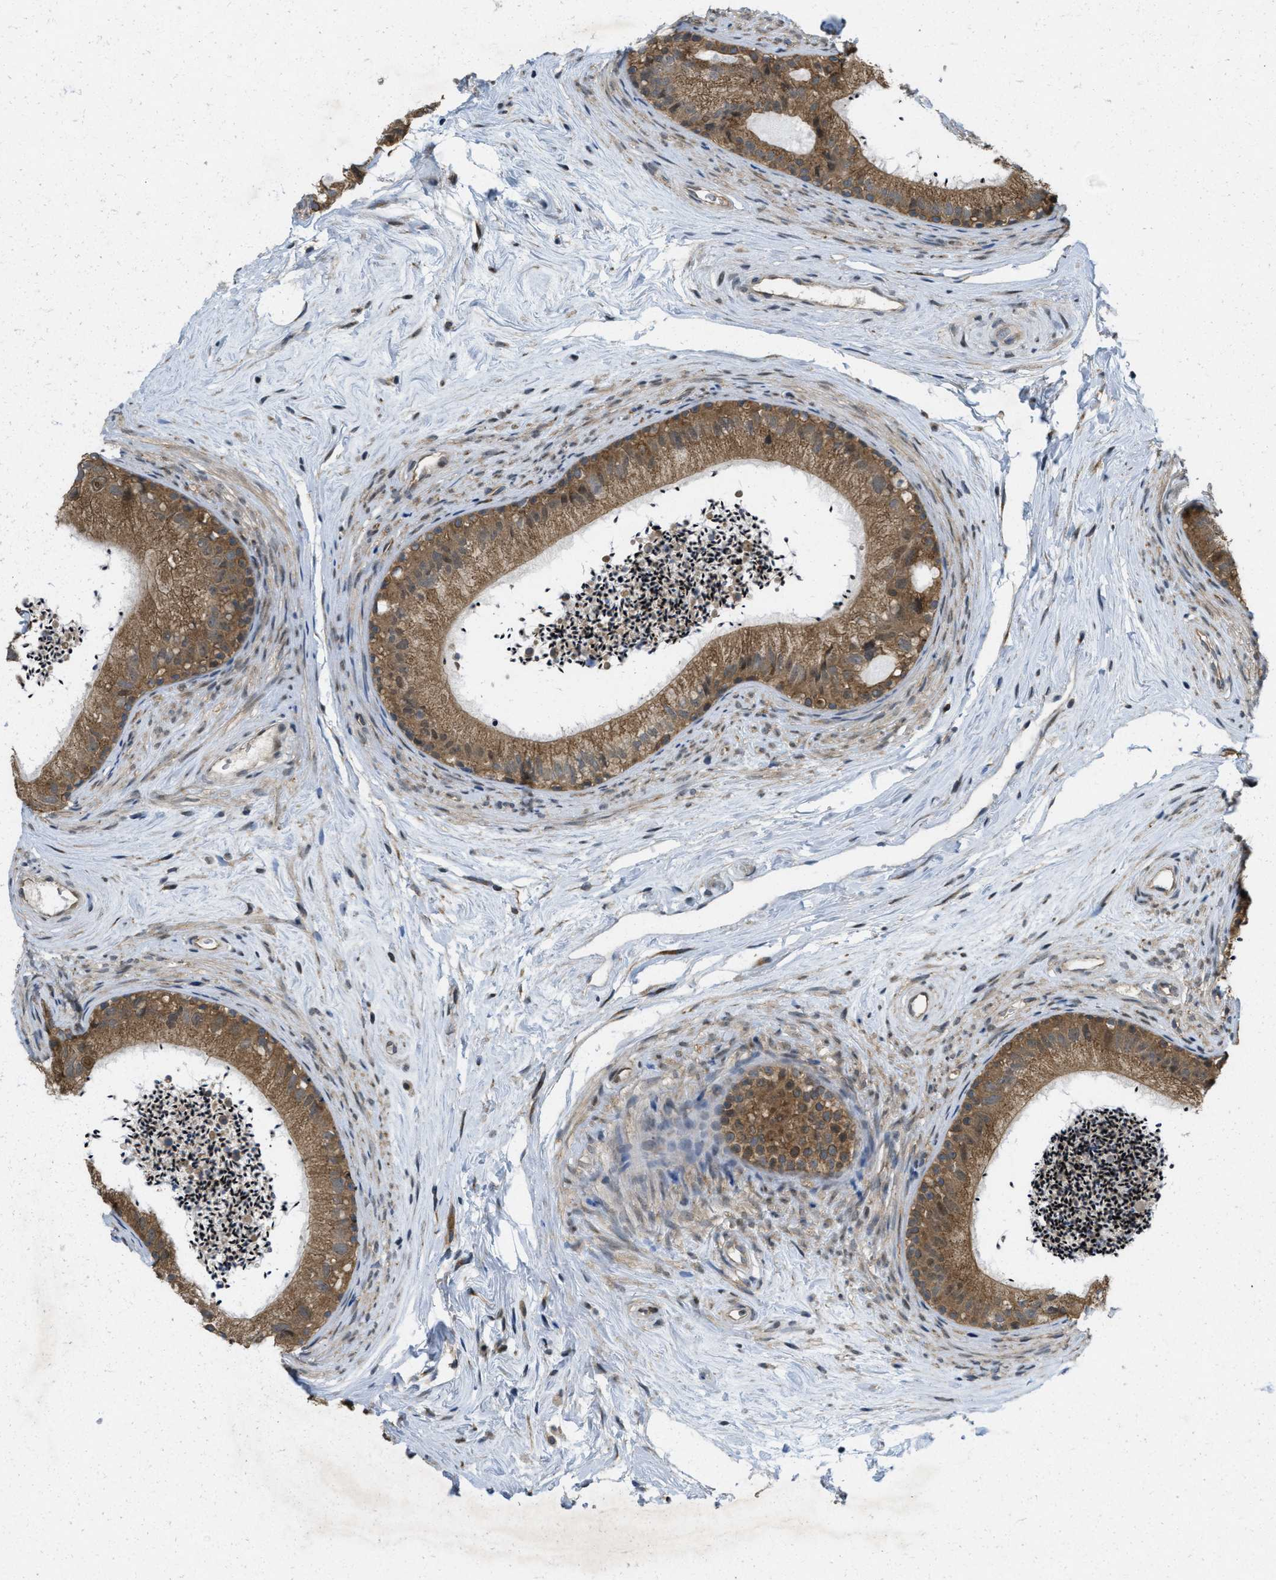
{"staining": {"intensity": "moderate", "quantity": ">75%", "location": "cytoplasmic/membranous,nuclear"}, "tissue": "epididymis", "cell_type": "Glandular cells", "image_type": "normal", "snomed": [{"axis": "morphology", "description": "Normal tissue, NOS"}, {"axis": "topography", "description": "Epididymis"}], "caption": "Immunohistochemistry (DAB) staining of benign epididymis shows moderate cytoplasmic/membranous,nuclear protein staining in approximately >75% of glandular cells. Nuclei are stained in blue.", "gene": "IFNLR1", "patient": {"sex": "male", "age": 56}}